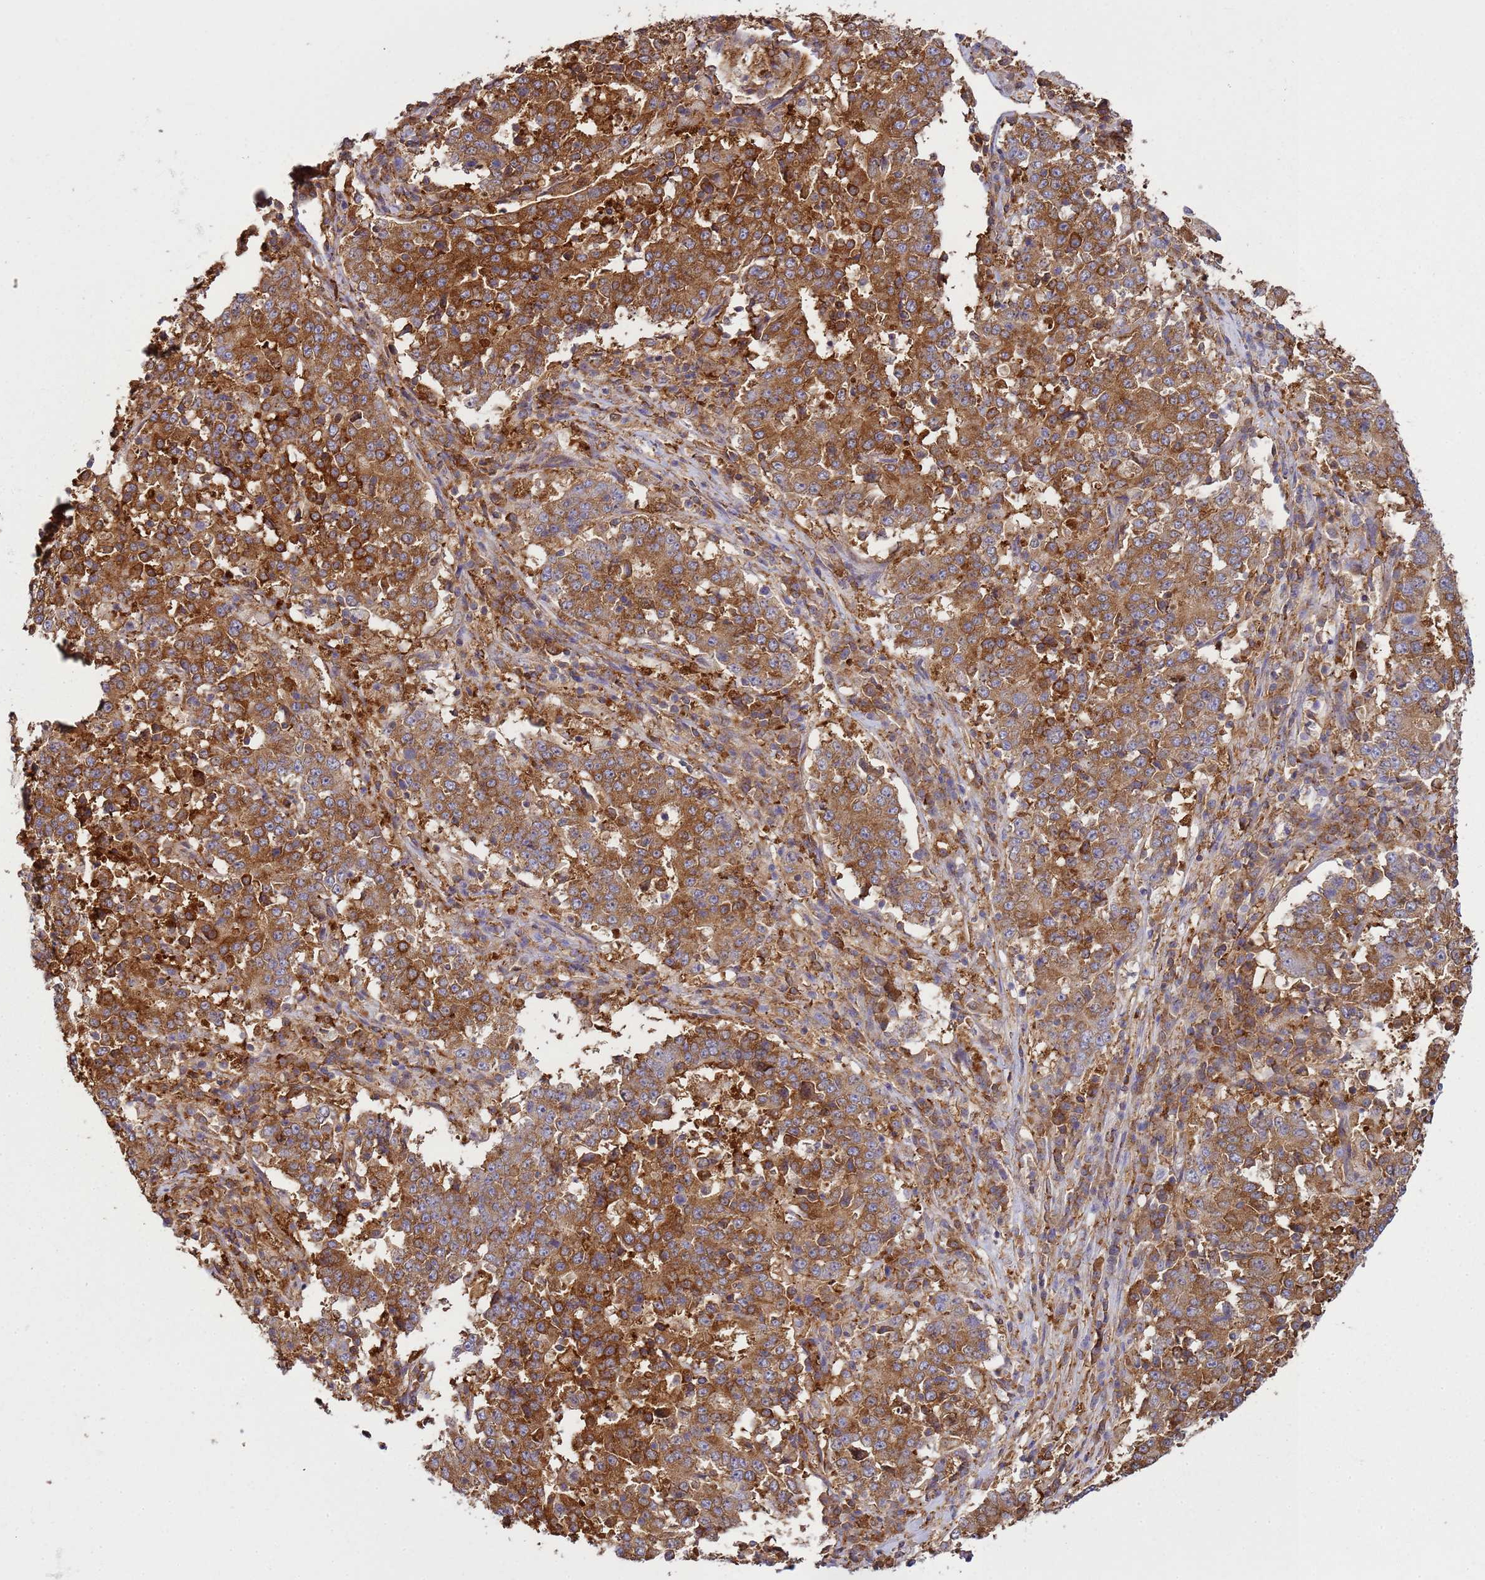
{"staining": {"intensity": "strong", "quantity": ">75%", "location": "cytoplasmic/membranous"}, "tissue": "stomach cancer", "cell_type": "Tumor cells", "image_type": "cancer", "snomed": [{"axis": "morphology", "description": "Adenocarcinoma, NOS"}, {"axis": "topography", "description": "Stomach"}], "caption": "Human stomach adenocarcinoma stained with a brown dye demonstrates strong cytoplasmic/membranous positive positivity in approximately >75% of tumor cells.", "gene": "GABRE", "patient": {"sex": "male", "age": 59}}